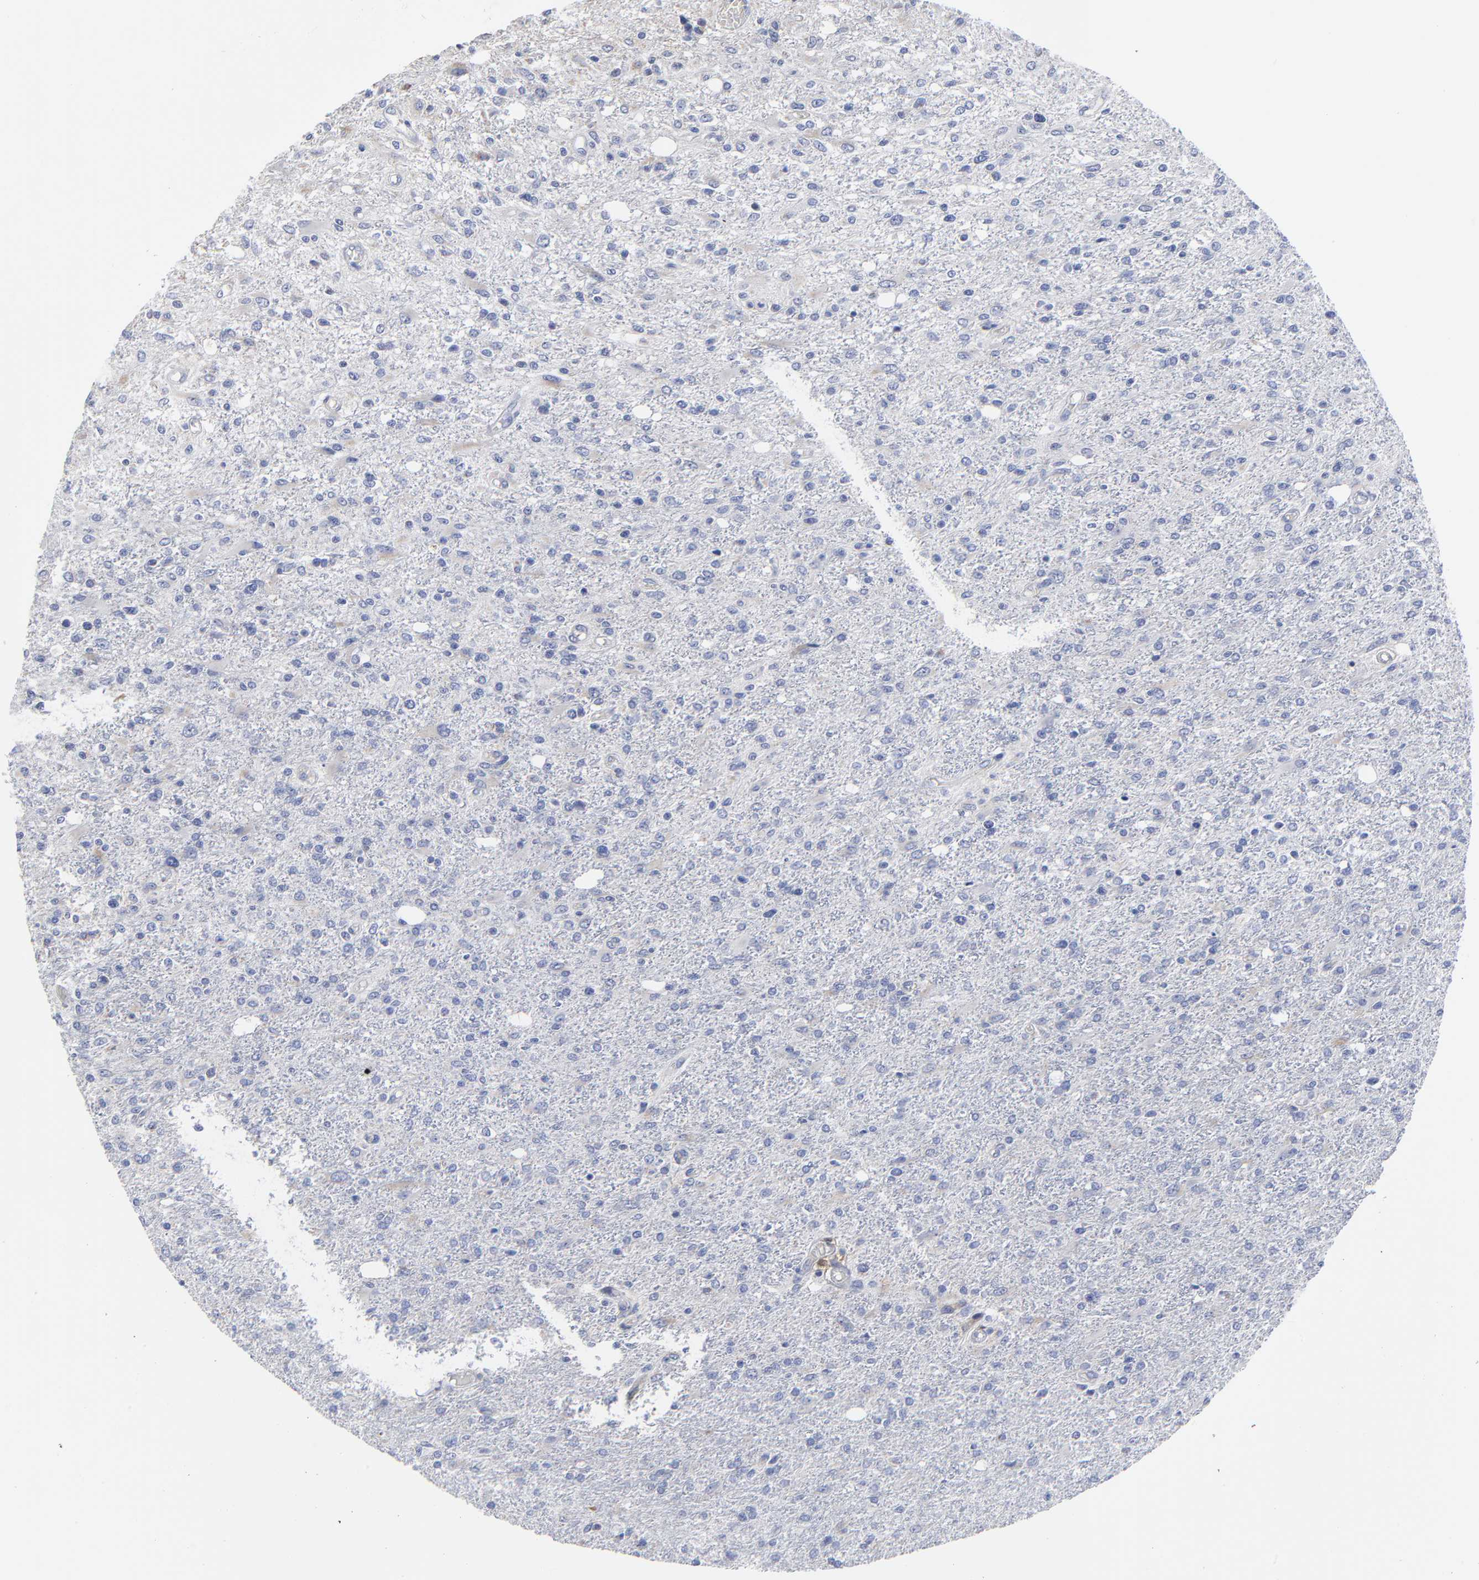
{"staining": {"intensity": "negative", "quantity": "none", "location": "none"}, "tissue": "glioma", "cell_type": "Tumor cells", "image_type": "cancer", "snomed": [{"axis": "morphology", "description": "Glioma, malignant, High grade"}, {"axis": "topography", "description": "Cerebral cortex"}], "caption": "This is a micrograph of immunohistochemistry (IHC) staining of high-grade glioma (malignant), which shows no staining in tumor cells.", "gene": "PTP4A1", "patient": {"sex": "male", "age": 76}}